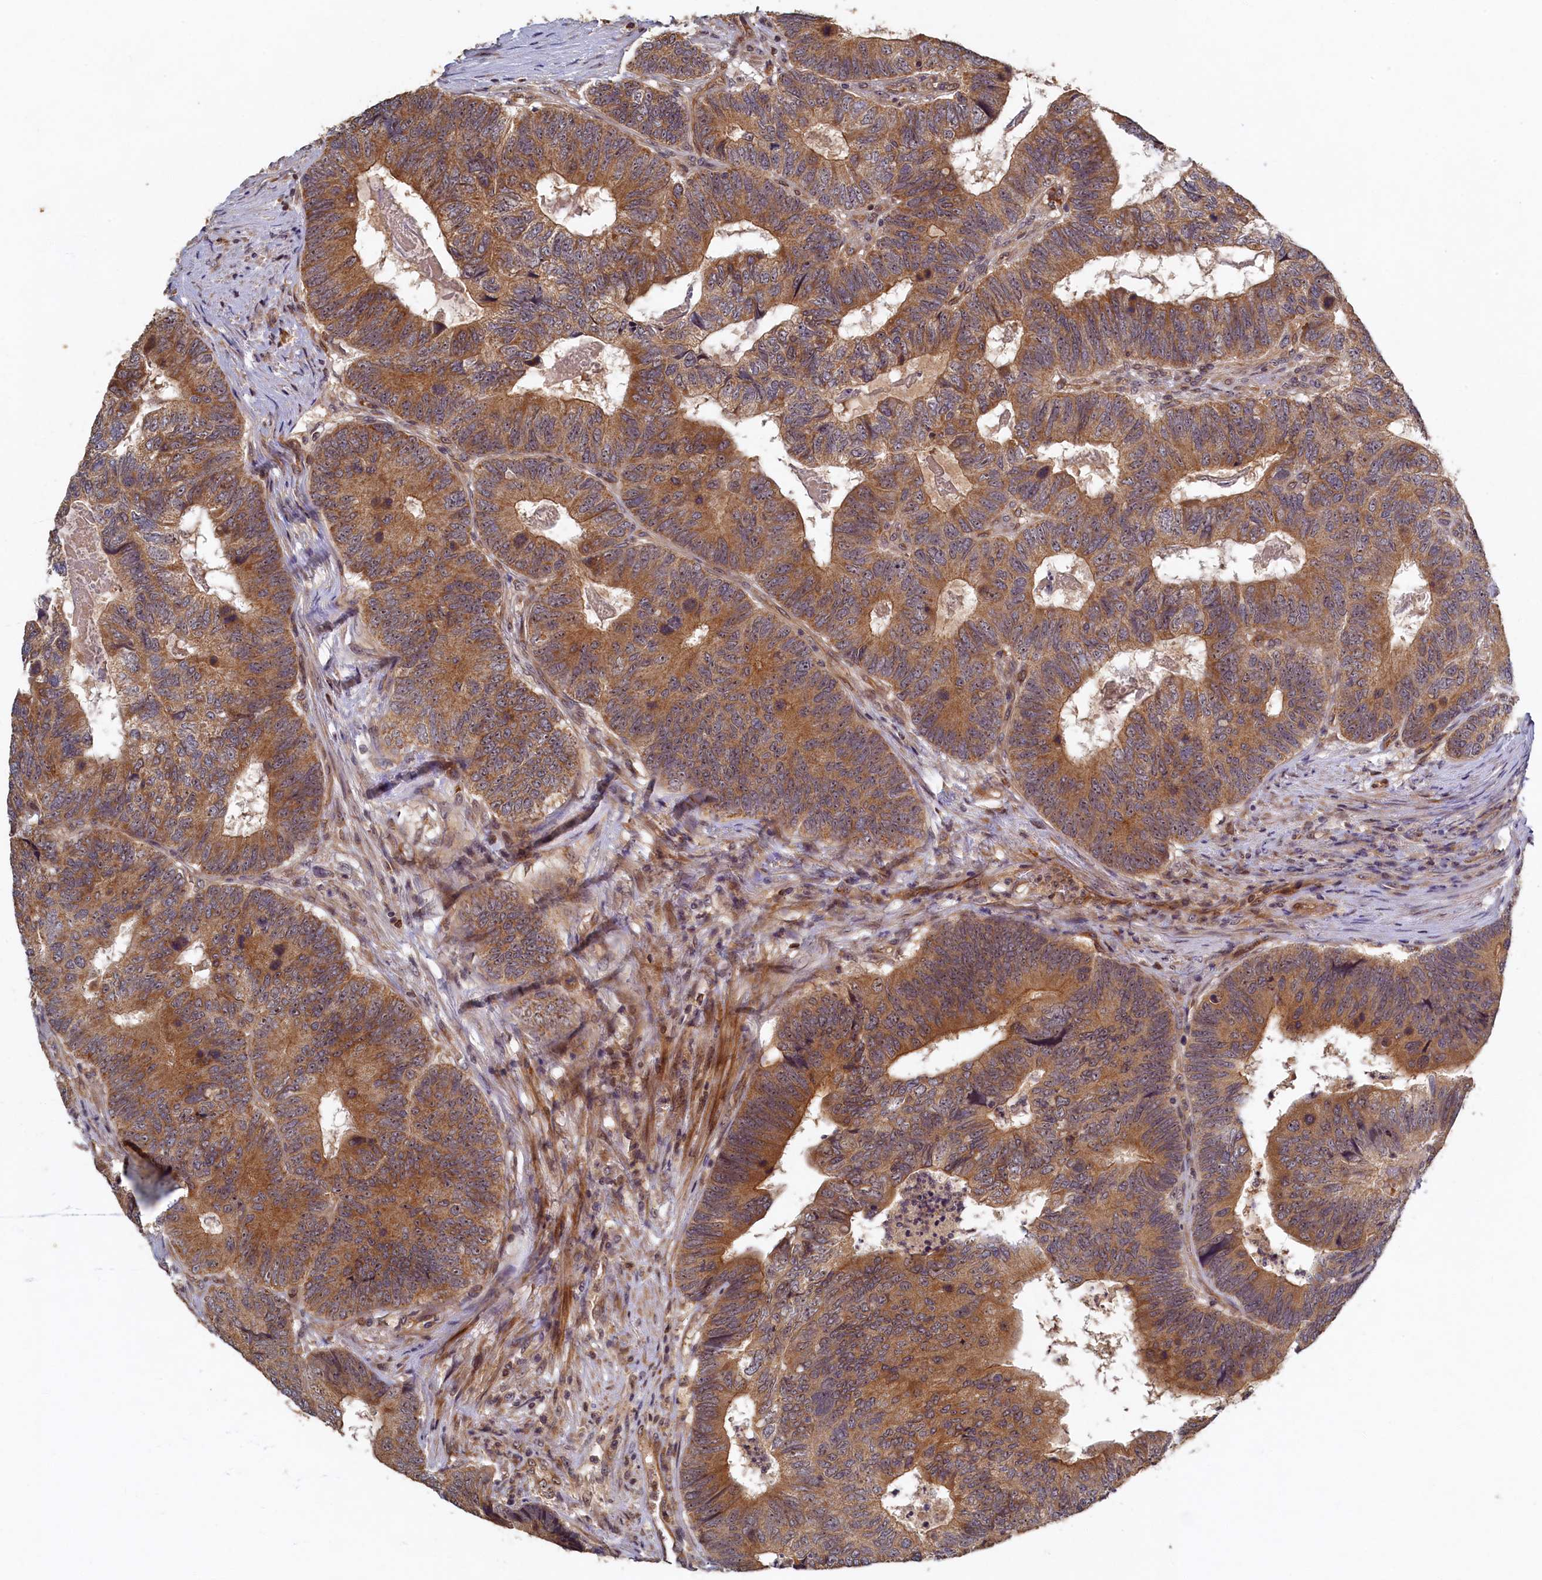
{"staining": {"intensity": "moderate", "quantity": ">75%", "location": "cytoplasmic/membranous"}, "tissue": "colorectal cancer", "cell_type": "Tumor cells", "image_type": "cancer", "snomed": [{"axis": "morphology", "description": "Adenocarcinoma, NOS"}, {"axis": "topography", "description": "Colon"}], "caption": "High-power microscopy captured an immunohistochemistry (IHC) micrograph of adenocarcinoma (colorectal), revealing moderate cytoplasmic/membranous positivity in about >75% of tumor cells. The staining was performed using DAB (3,3'-diaminobenzidine), with brown indicating positive protein expression. Nuclei are stained blue with hematoxylin.", "gene": "CEP20", "patient": {"sex": "female", "age": 67}}